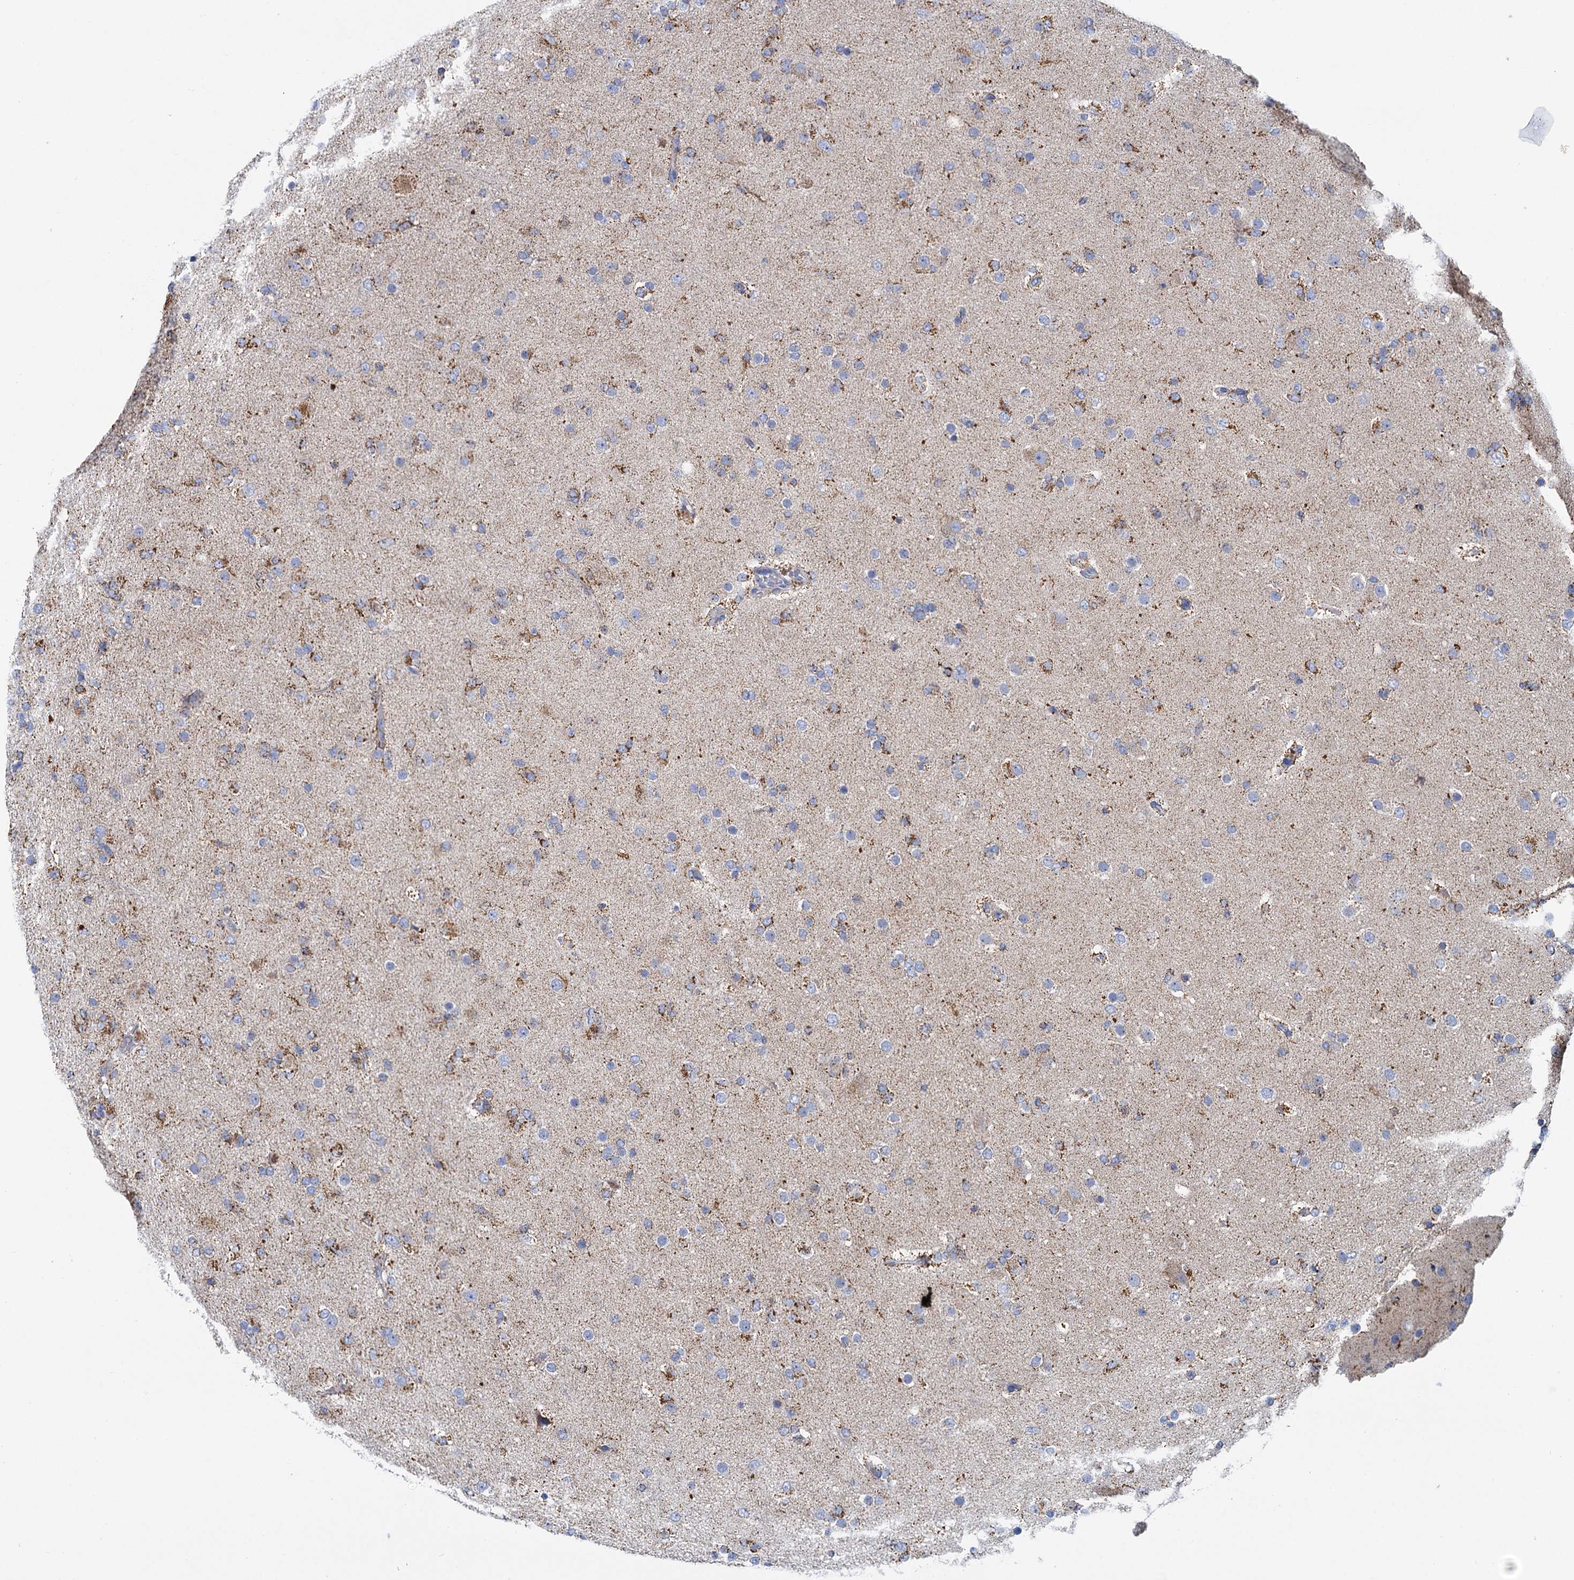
{"staining": {"intensity": "moderate", "quantity": "<25%", "location": "cytoplasmic/membranous"}, "tissue": "glioma", "cell_type": "Tumor cells", "image_type": "cancer", "snomed": [{"axis": "morphology", "description": "Glioma, malignant, Low grade"}, {"axis": "topography", "description": "Brain"}], "caption": "There is low levels of moderate cytoplasmic/membranous expression in tumor cells of malignant glioma (low-grade), as demonstrated by immunohistochemical staining (brown color).", "gene": "CCP110", "patient": {"sex": "male", "age": 65}}